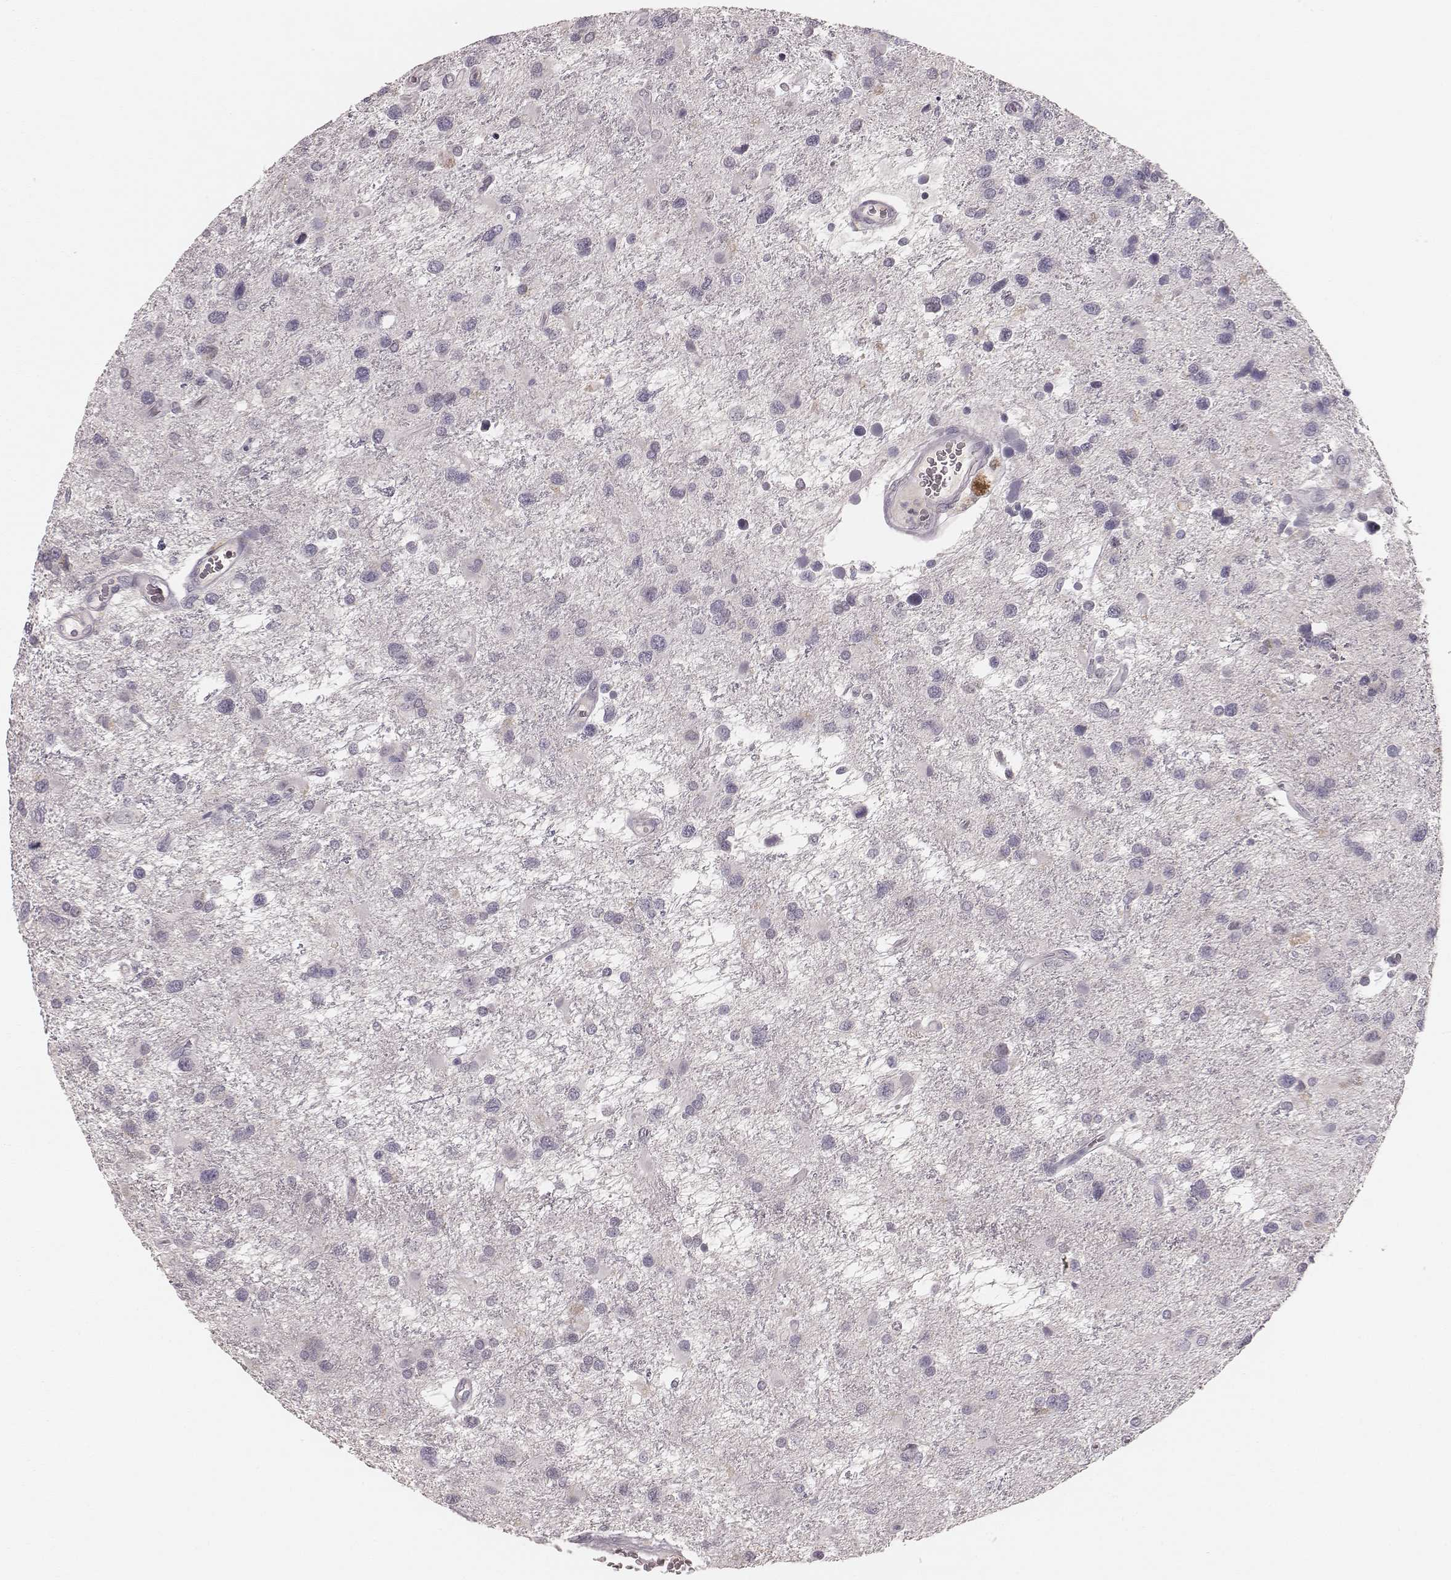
{"staining": {"intensity": "negative", "quantity": "none", "location": "none"}, "tissue": "glioma", "cell_type": "Tumor cells", "image_type": "cancer", "snomed": [{"axis": "morphology", "description": "Glioma, malignant, NOS"}, {"axis": "morphology", "description": "Glioma, malignant, High grade"}, {"axis": "topography", "description": "Brain"}], "caption": "This is an IHC histopathology image of human glioma. There is no staining in tumor cells.", "gene": "LY6K", "patient": {"sex": "female", "age": 71}}